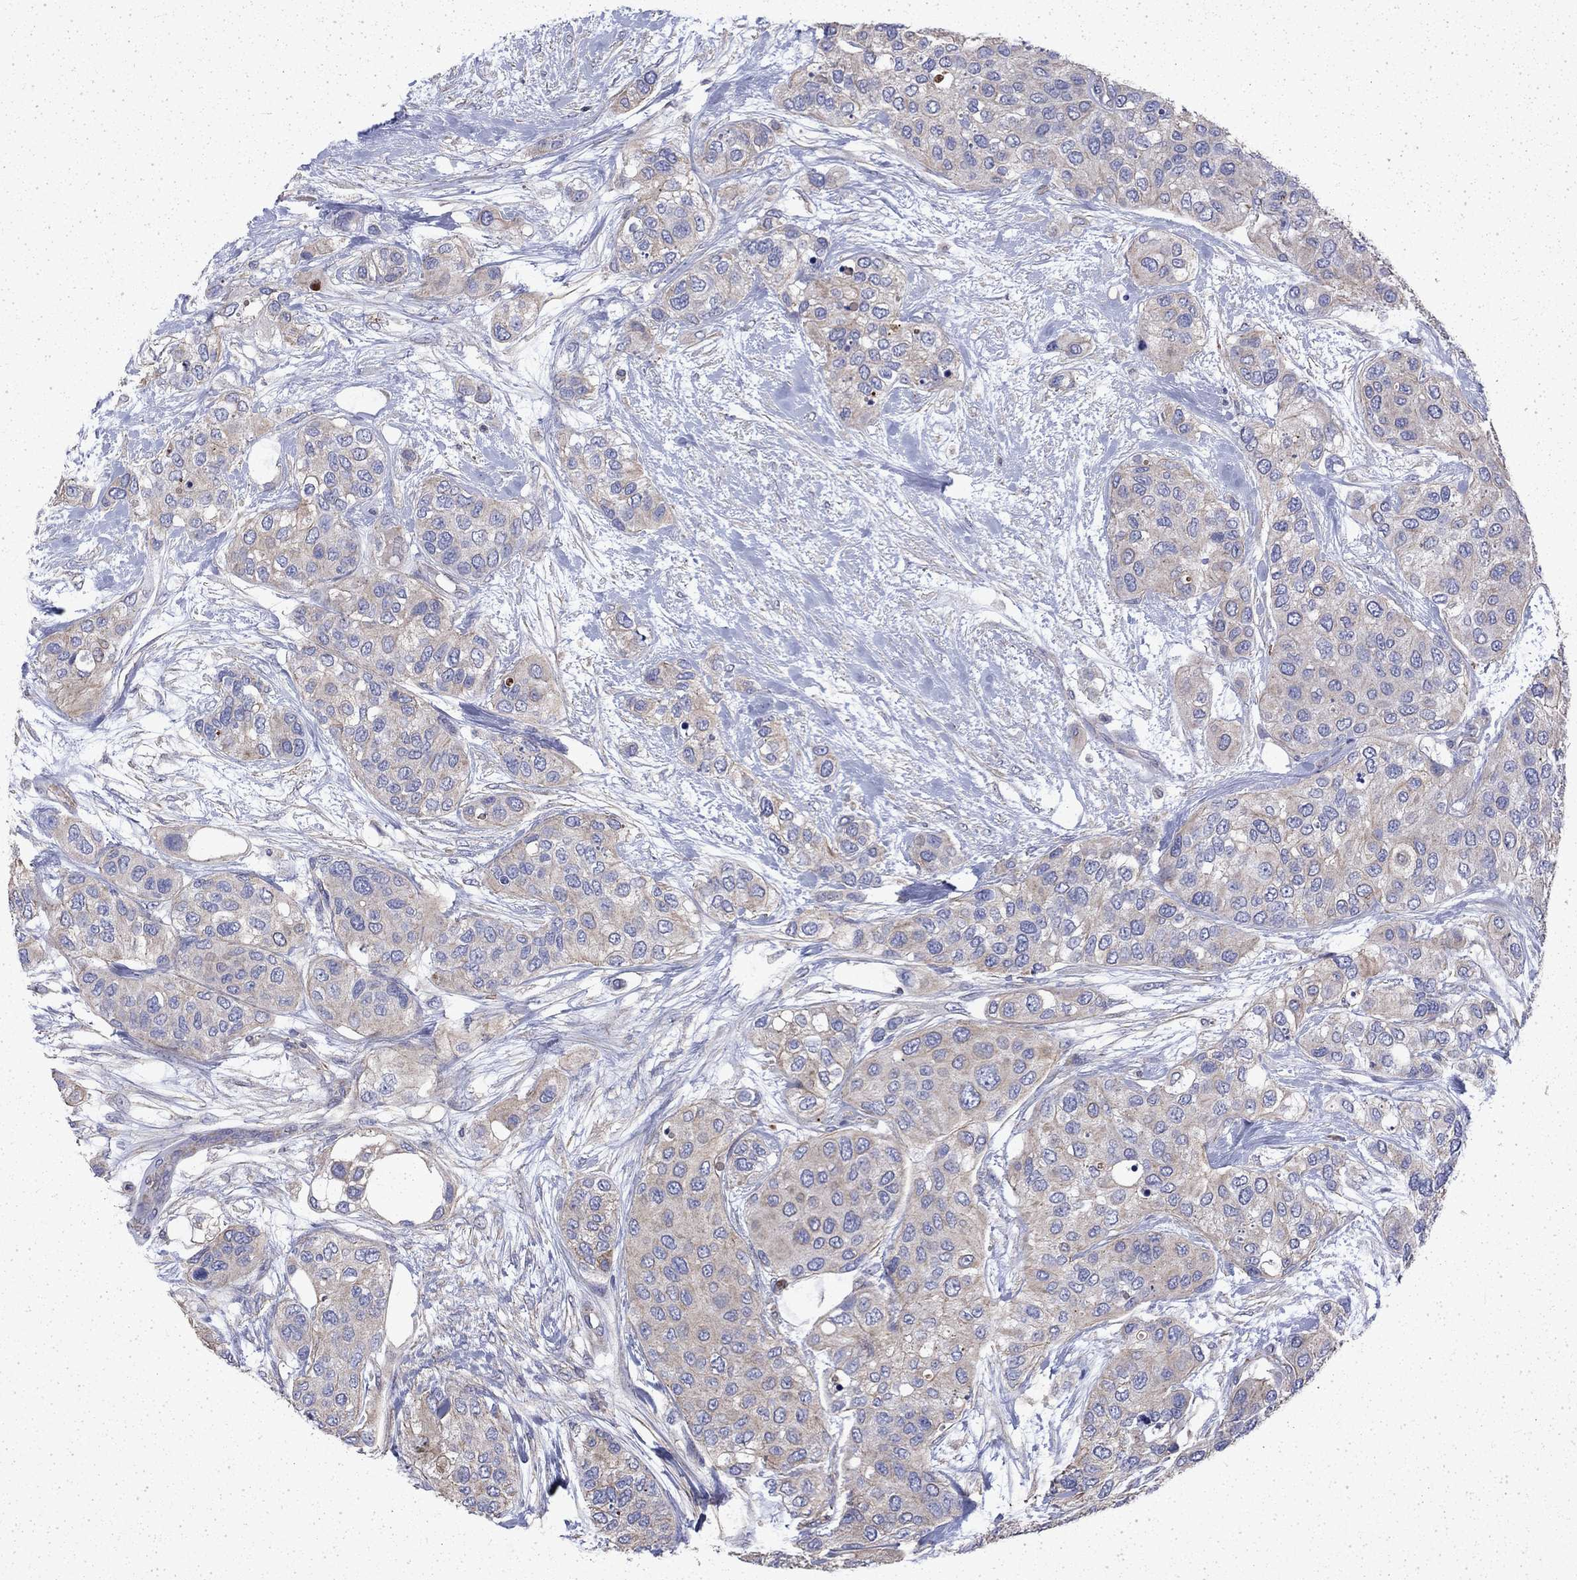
{"staining": {"intensity": "weak", "quantity": "25%-75%", "location": "cytoplasmic/membranous"}, "tissue": "urothelial cancer", "cell_type": "Tumor cells", "image_type": "cancer", "snomed": [{"axis": "morphology", "description": "Urothelial carcinoma, High grade"}, {"axis": "topography", "description": "Urinary bladder"}], "caption": "Immunohistochemical staining of urothelial cancer shows weak cytoplasmic/membranous protein staining in about 25%-75% of tumor cells.", "gene": "DTNA", "patient": {"sex": "male", "age": 77}}